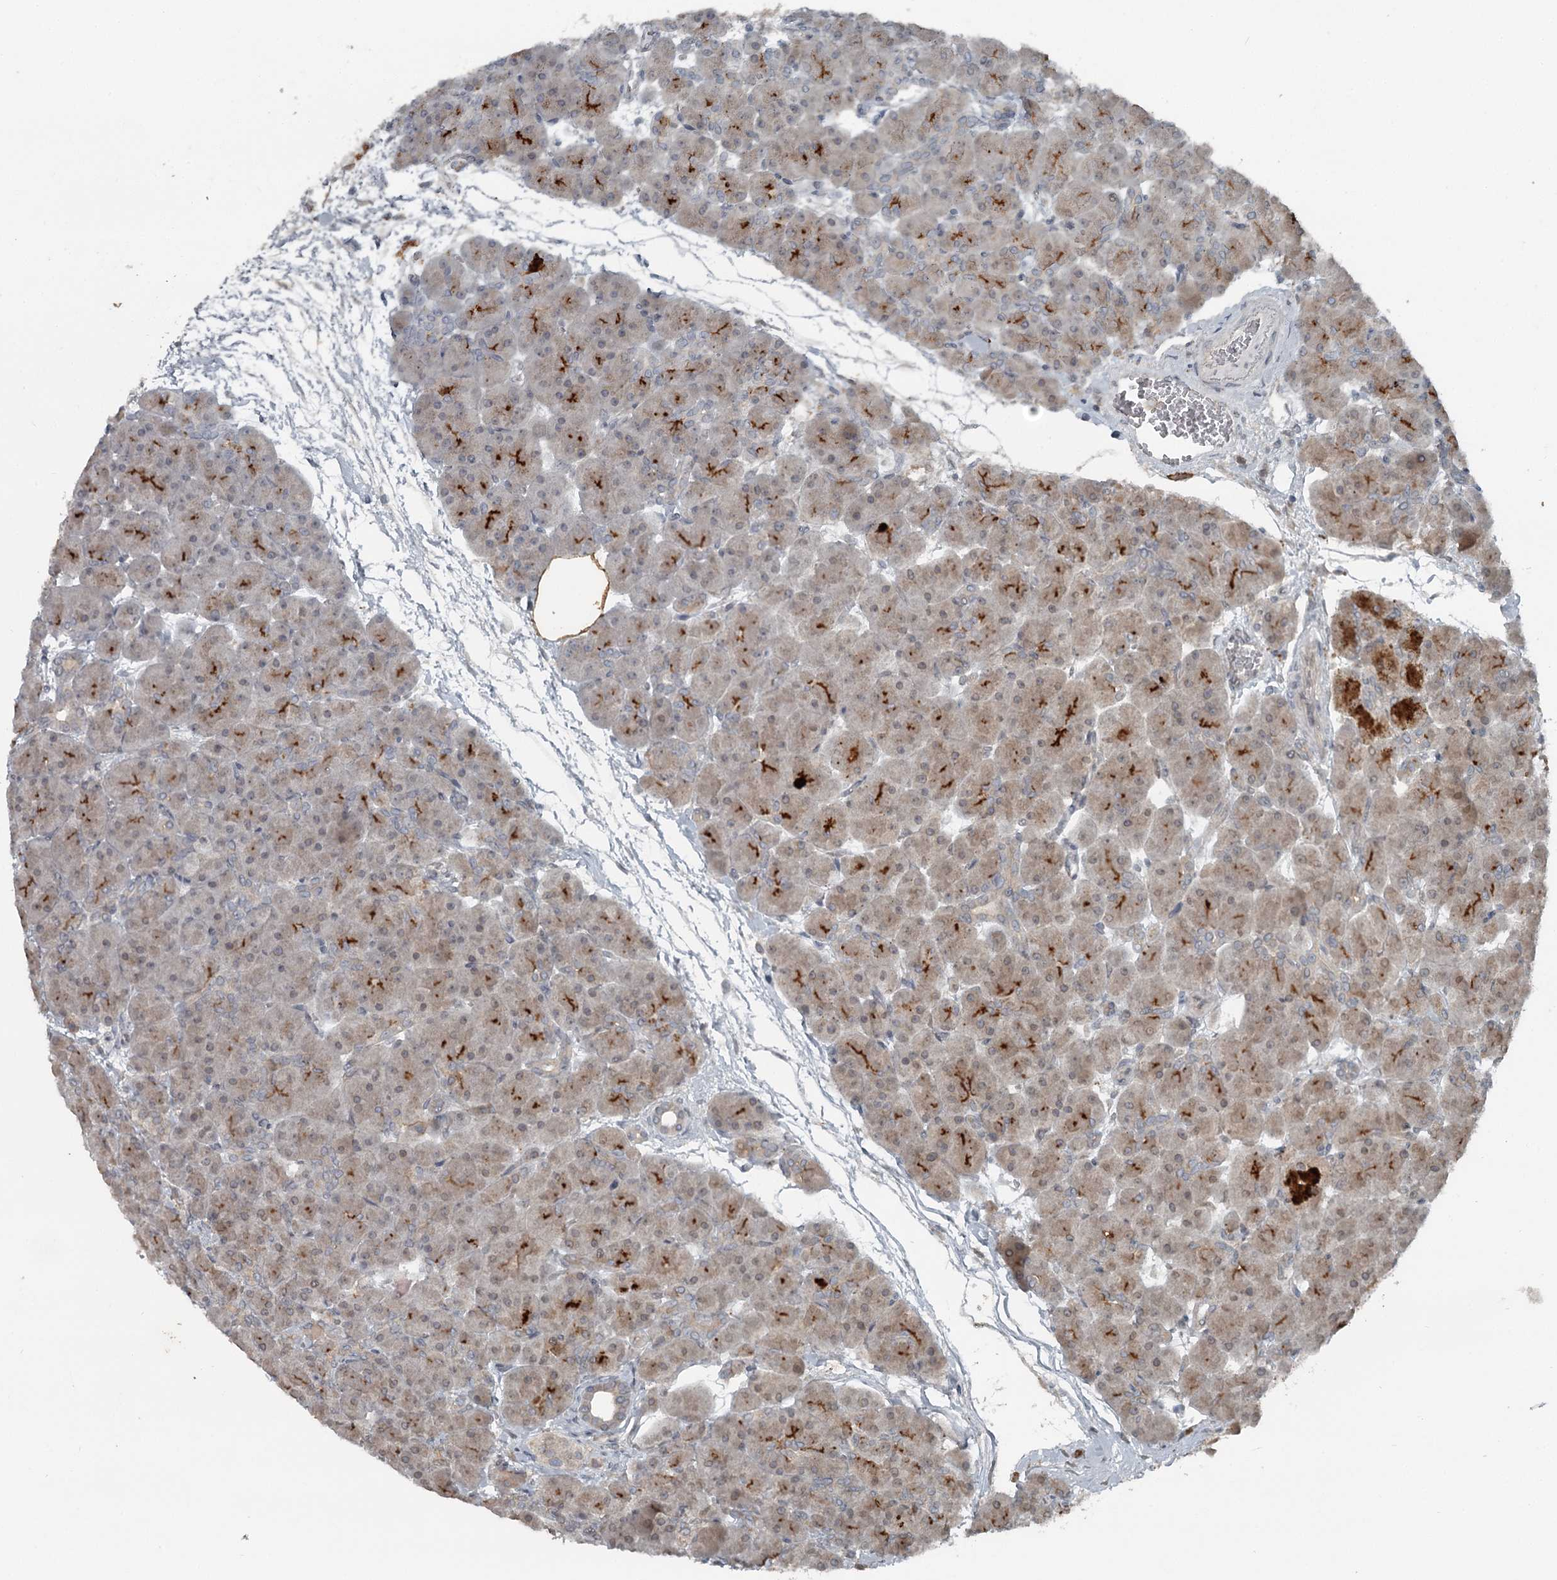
{"staining": {"intensity": "strong", "quantity": "<25%", "location": "cytoplasmic/membranous"}, "tissue": "pancreas", "cell_type": "Exocrine glandular cells", "image_type": "normal", "snomed": [{"axis": "morphology", "description": "Normal tissue, NOS"}, {"axis": "topography", "description": "Pancreas"}], "caption": "Normal pancreas demonstrates strong cytoplasmic/membranous staining in about <25% of exocrine glandular cells The protein of interest is shown in brown color, while the nuclei are stained blue..", "gene": "SLC39A8", "patient": {"sex": "male", "age": 66}}